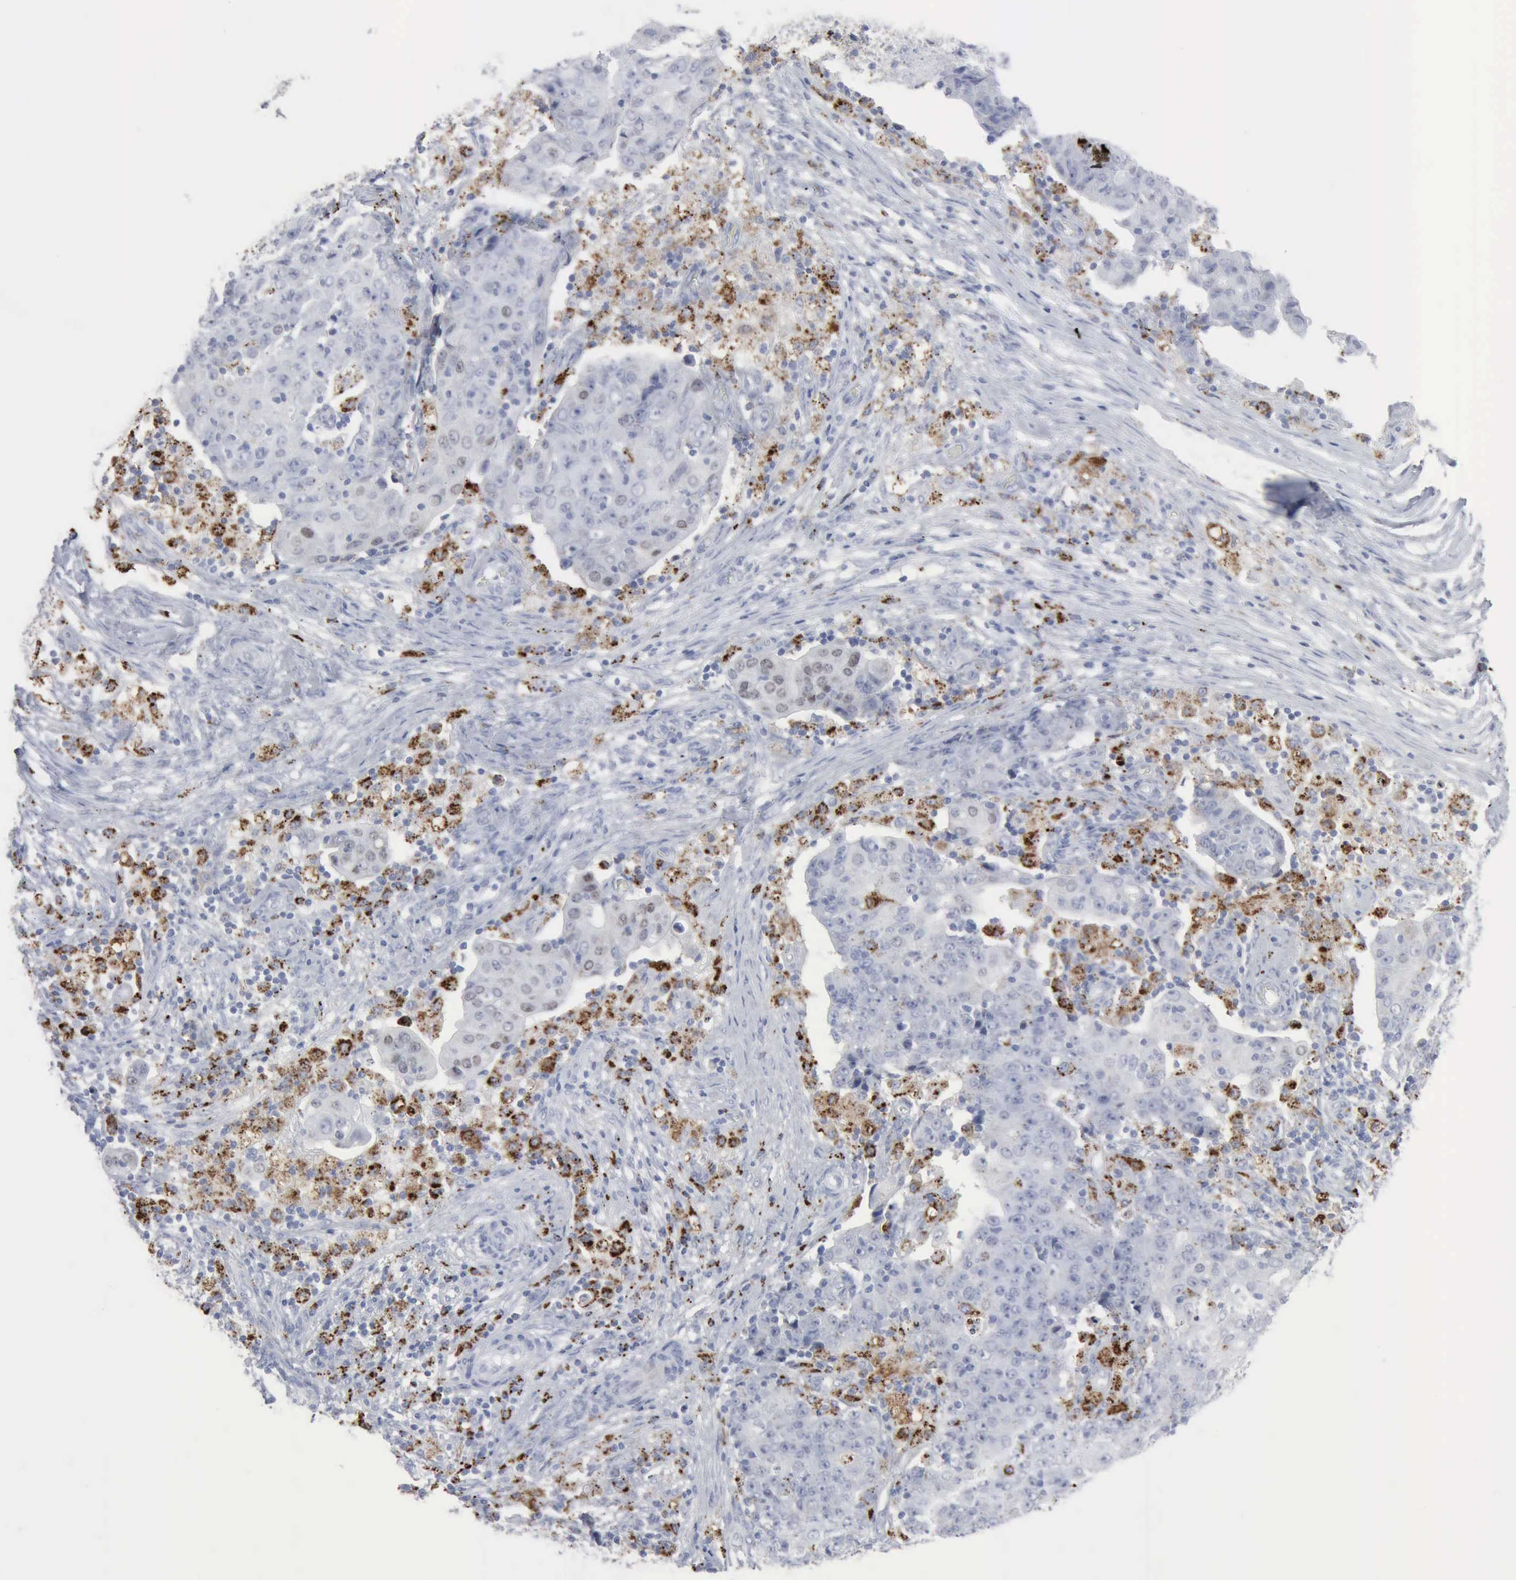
{"staining": {"intensity": "negative", "quantity": "none", "location": "none"}, "tissue": "ovarian cancer", "cell_type": "Tumor cells", "image_type": "cancer", "snomed": [{"axis": "morphology", "description": "Carcinoma, endometroid"}, {"axis": "topography", "description": "Ovary"}], "caption": "The photomicrograph exhibits no significant expression in tumor cells of endometroid carcinoma (ovarian).", "gene": "GLA", "patient": {"sex": "female", "age": 42}}